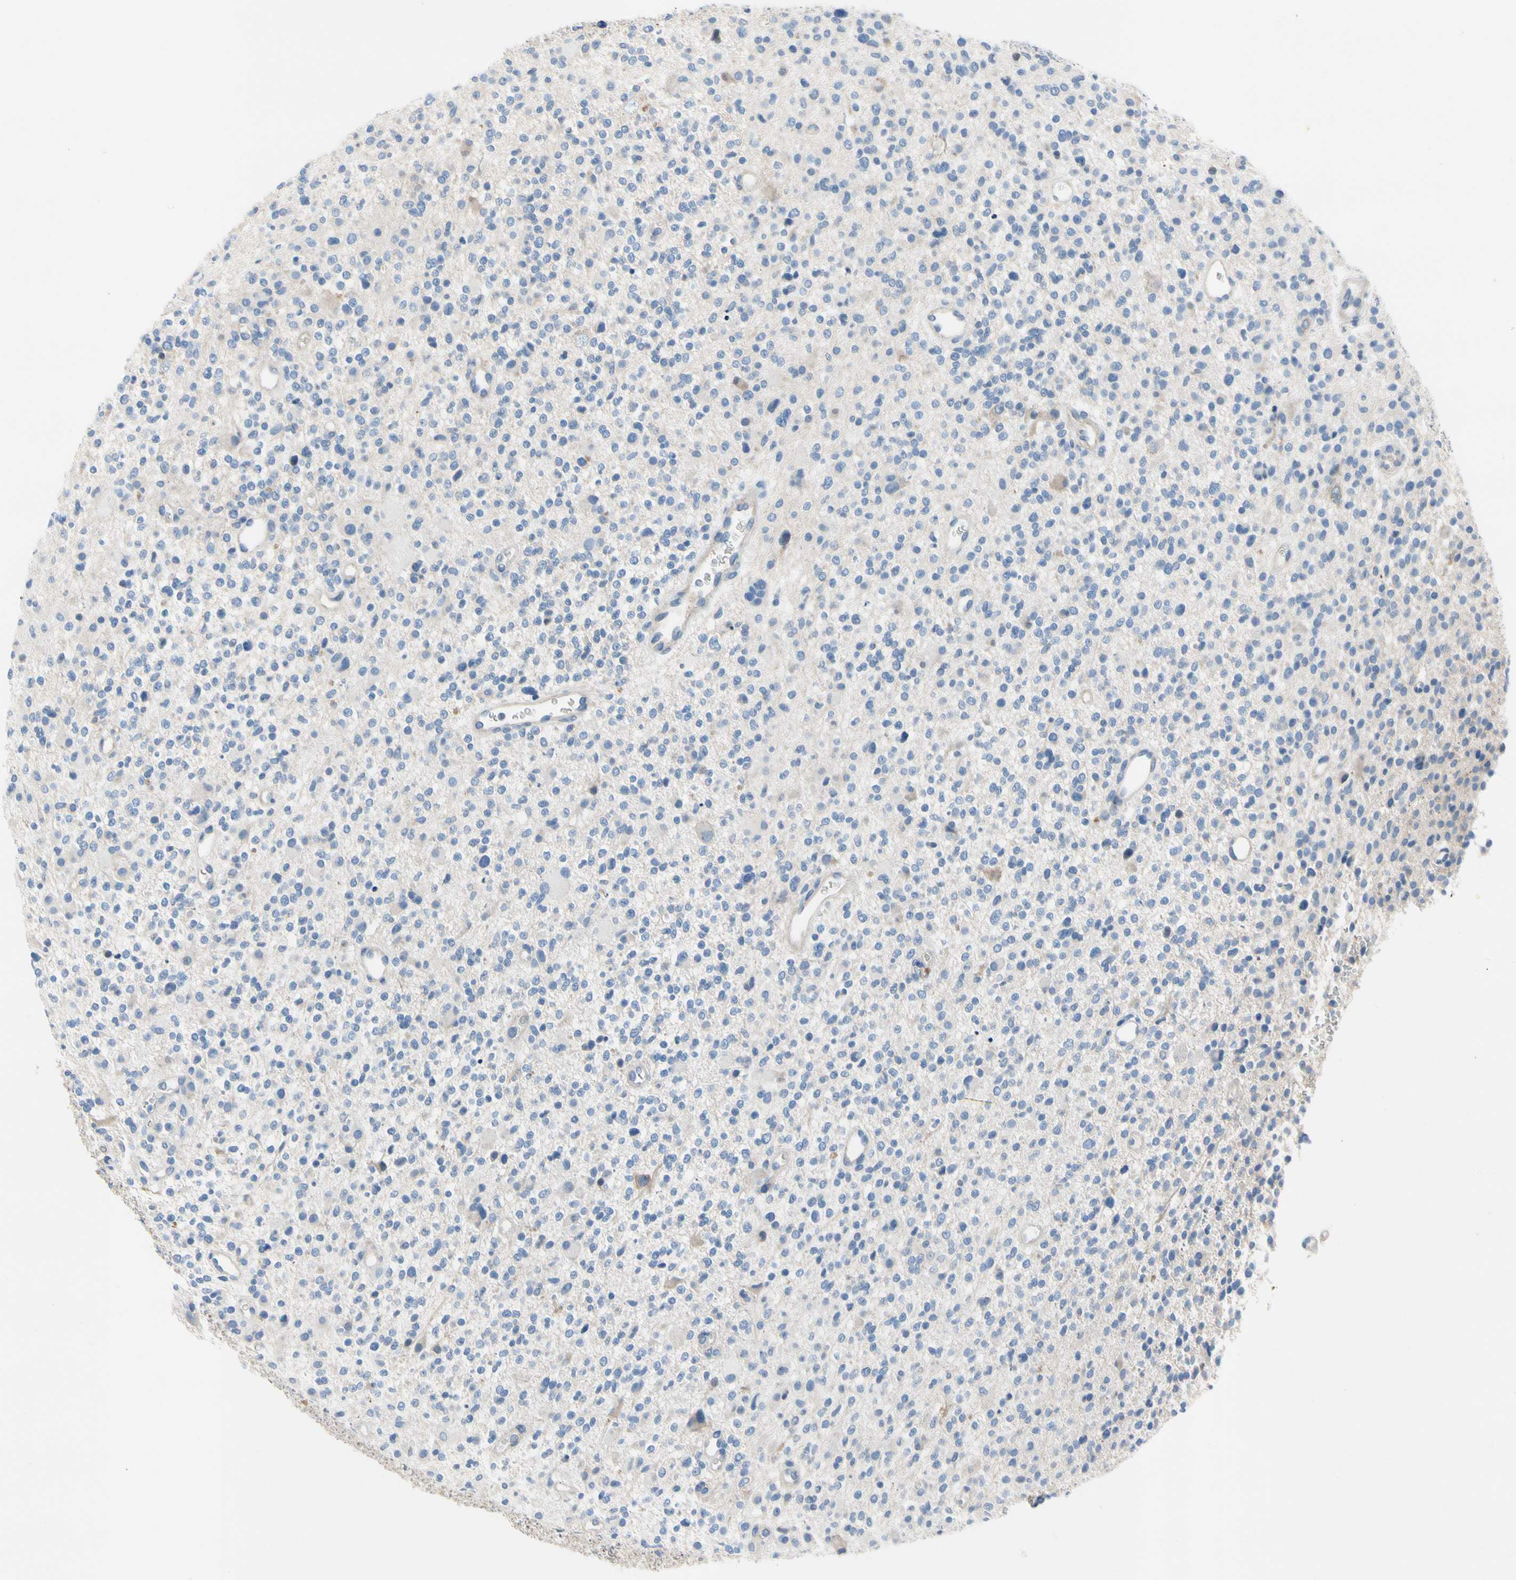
{"staining": {"intensity": "negative", "quantity": "none", "location": "none"}, "tissue": "glioma", "cell_type": "Tumor cells", "image_type": "cancer", "snomed": [{"axis": "morphology", "description": "Glioma, malignant, High grade"}, {"axis": "topography", "description": "Brain"}], "caption": "The histopathology image demonstrates no significant positivity in tumor cells of malignant glioma (high-grade).", "gene": "CA14", "patient": {"sex": "male", "age": 48}}